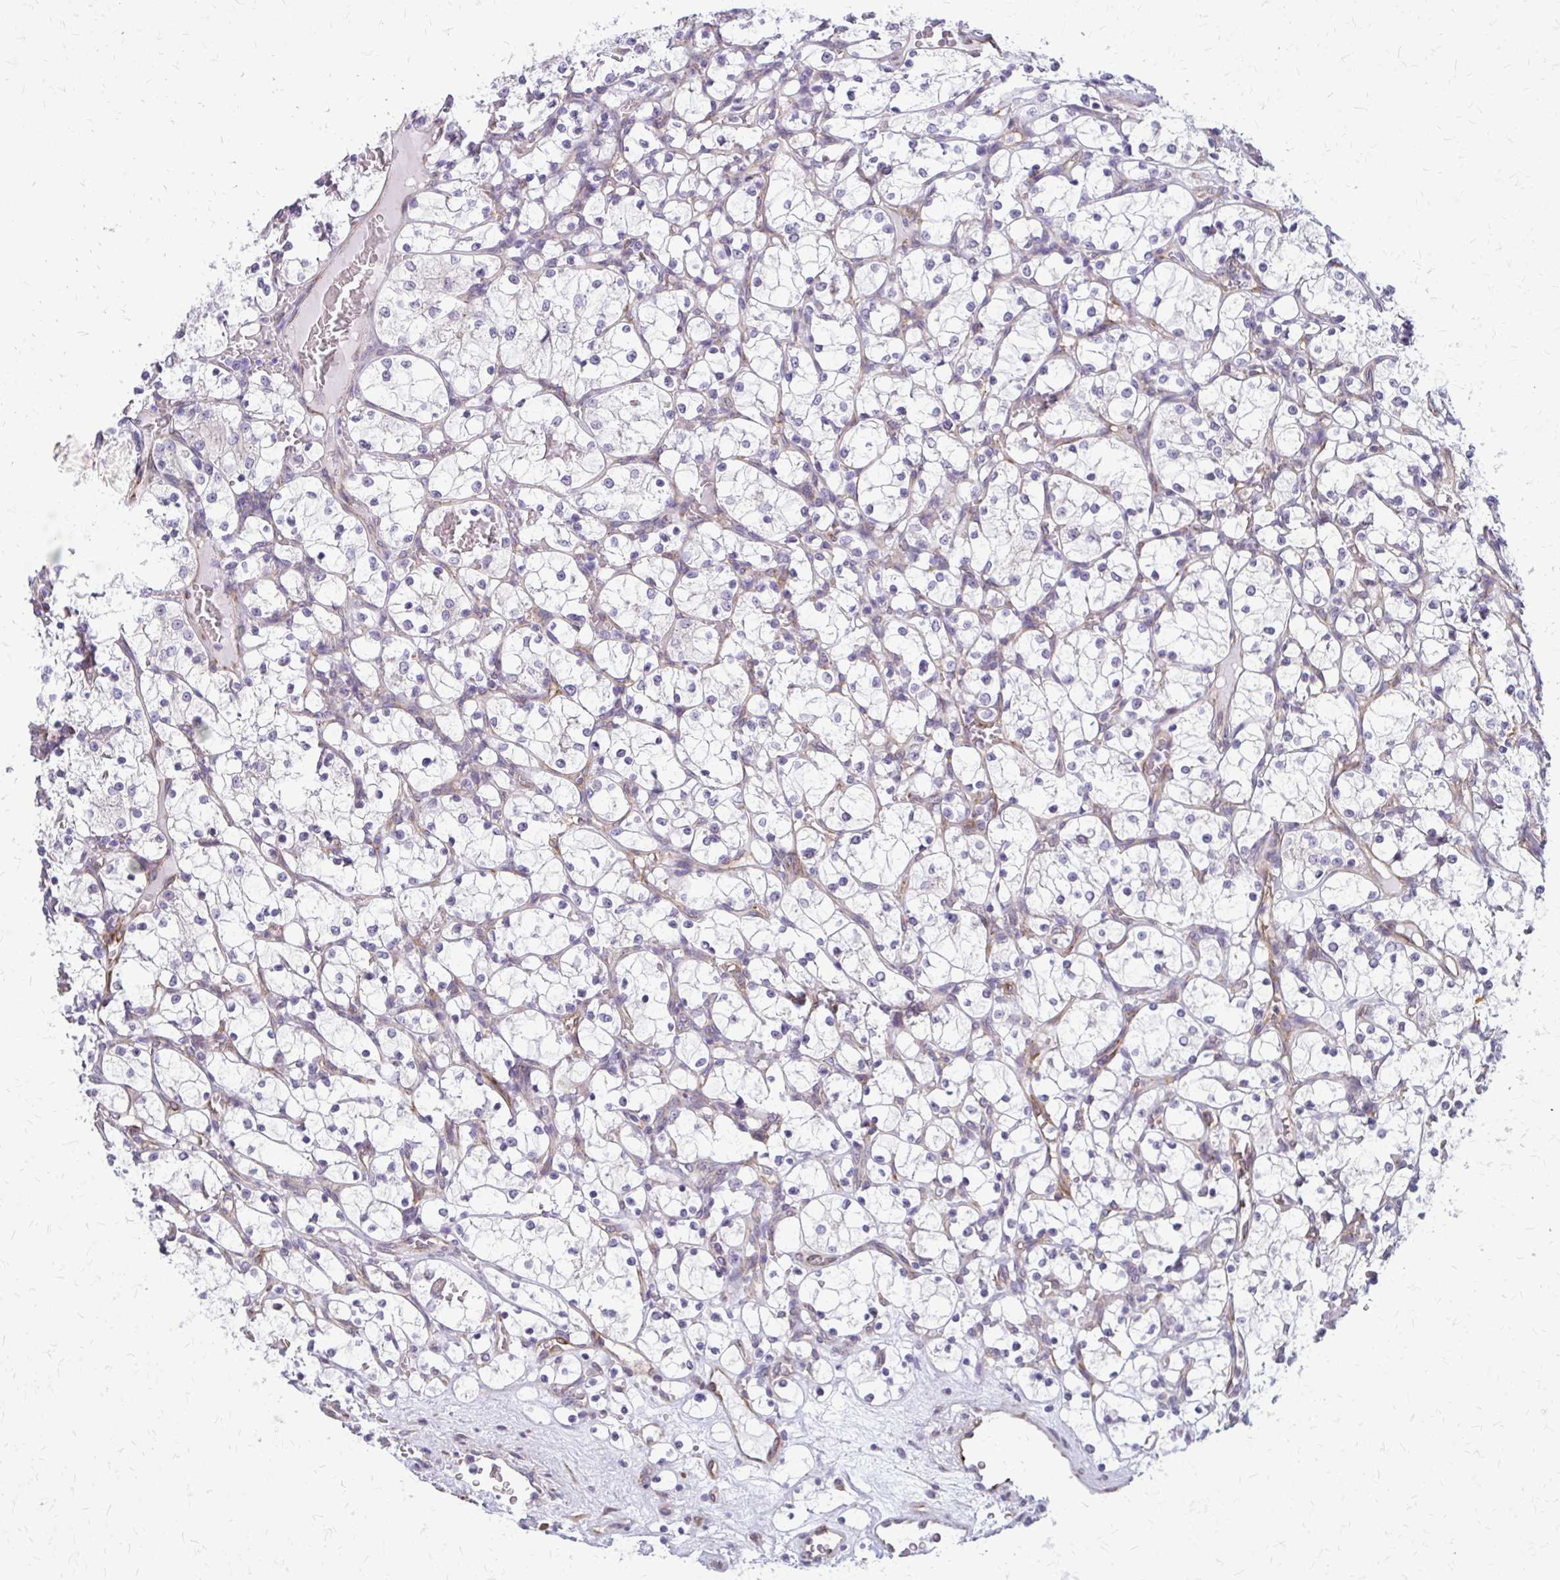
{"staining": {"intensity": "negative", "quantity": "none", "location": "none"}, "tissue": "renal cancer", "cell_type": "Tumor cells", "image_type": "cancer", "snomed": [{"axis": "morphology", "description": "Adenocarcinoma, NOS"}, {"axis": "topography", "description": "Kidney"}], "caption": "Photomicrograph shows no protein expression in tumor cells of renal cancer (adenocarcinoma) tissue.", "gene": "DEPP1", "patient": {"sex": "female", "age": 69}}